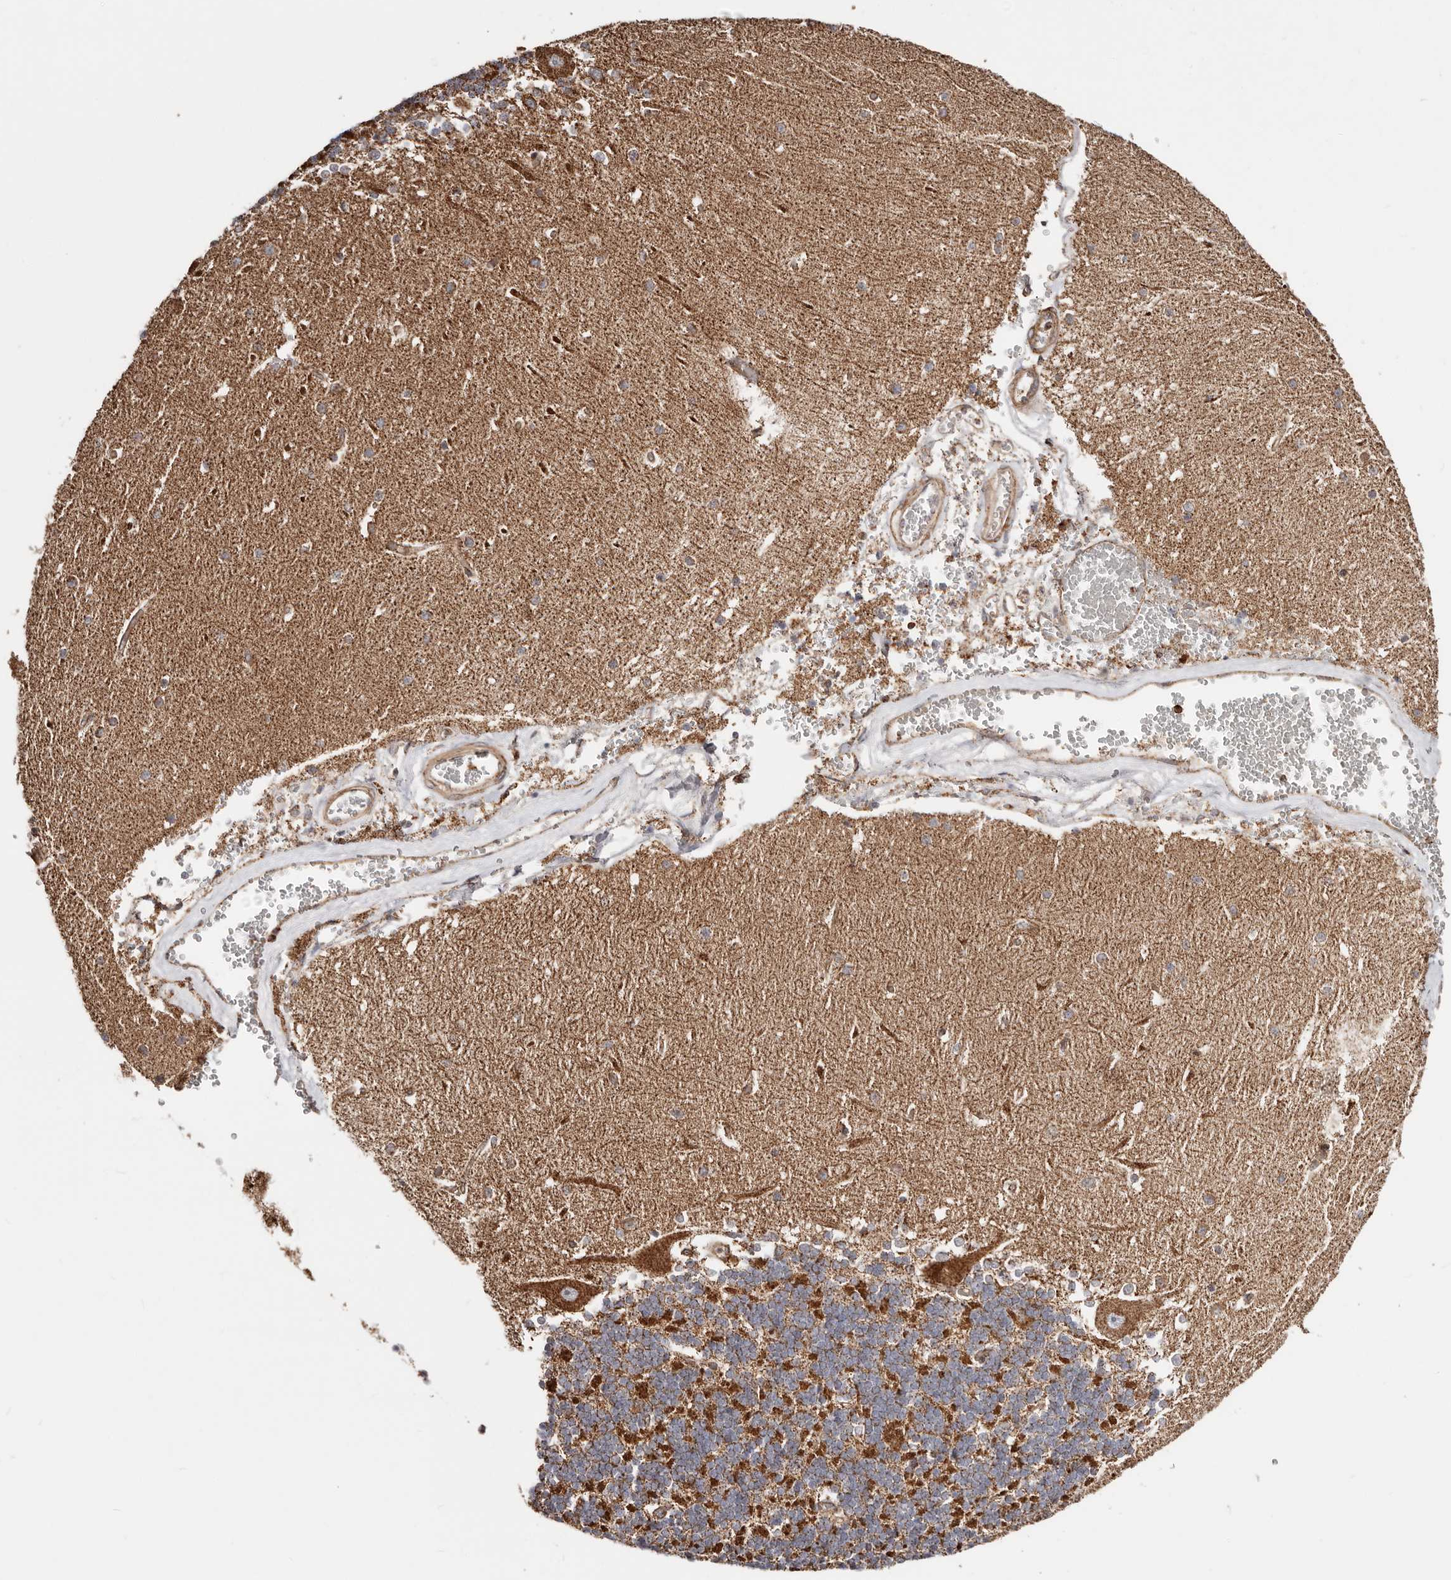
{"staining": {"intensity": "weak", "quantity": "25%-75%", "location": "cytoplasmic/membranous"}, "tissue": "cerebellum", "cell_type": "Cells in granular layer", "image_type": "normal", "snomed": [{"axis": "morphology", "description": "Normal tissue, NOS"}, {"axis": "topography", "description": "Cerebellum"}], "caption": "A photomicrograph of cerebellum stained for a protein demonstrates weak cytoplasmic/membranous brown staining in cells in granular layer. Immunohistochemistry stains the protein of interest in brown and the nuclei are stained blue.", "gene": "PRKACB", "patient": {"sex": "male", "age": 37}}